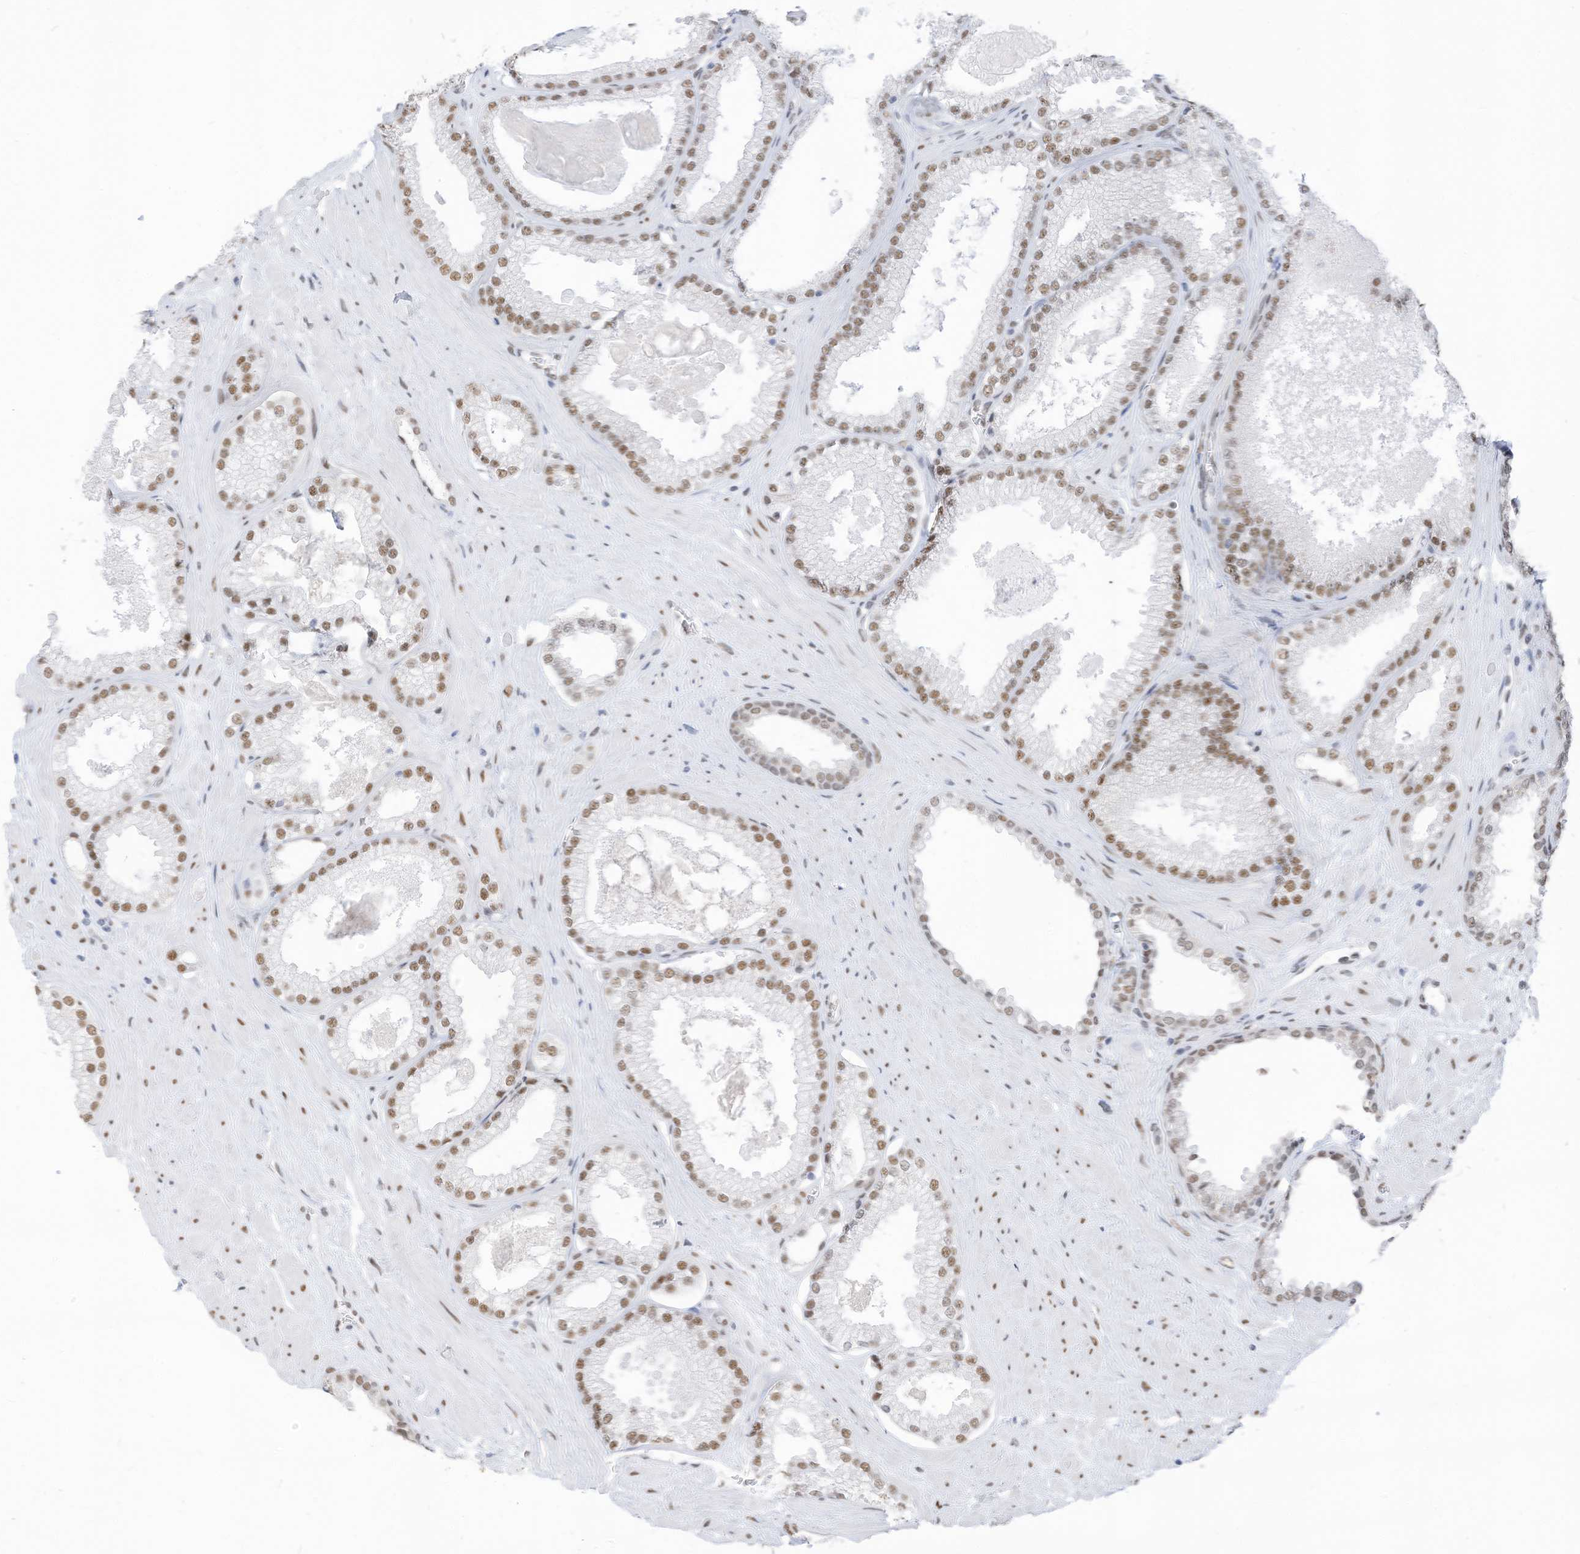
{"staining": {"intensity": "moderate", "quantity": ">75%", "location": "nuclear"}, "tissue": "prostate cancer", "cell_type": "Tumor cells", "image_type": "cancer", "snomed": [{"axis": "morphology", "description": "Adenocarcinoma, Low grade"}, {"axis": "topography", "description": "Prostate"}], "caption": "A brown stain shows moderate nuclear positivity of a protein in human prostate adenocarcinoma (low-grade) tumor cells.", "gene": "KHSRP", "patient": {"sex": "male", "age": 62}}